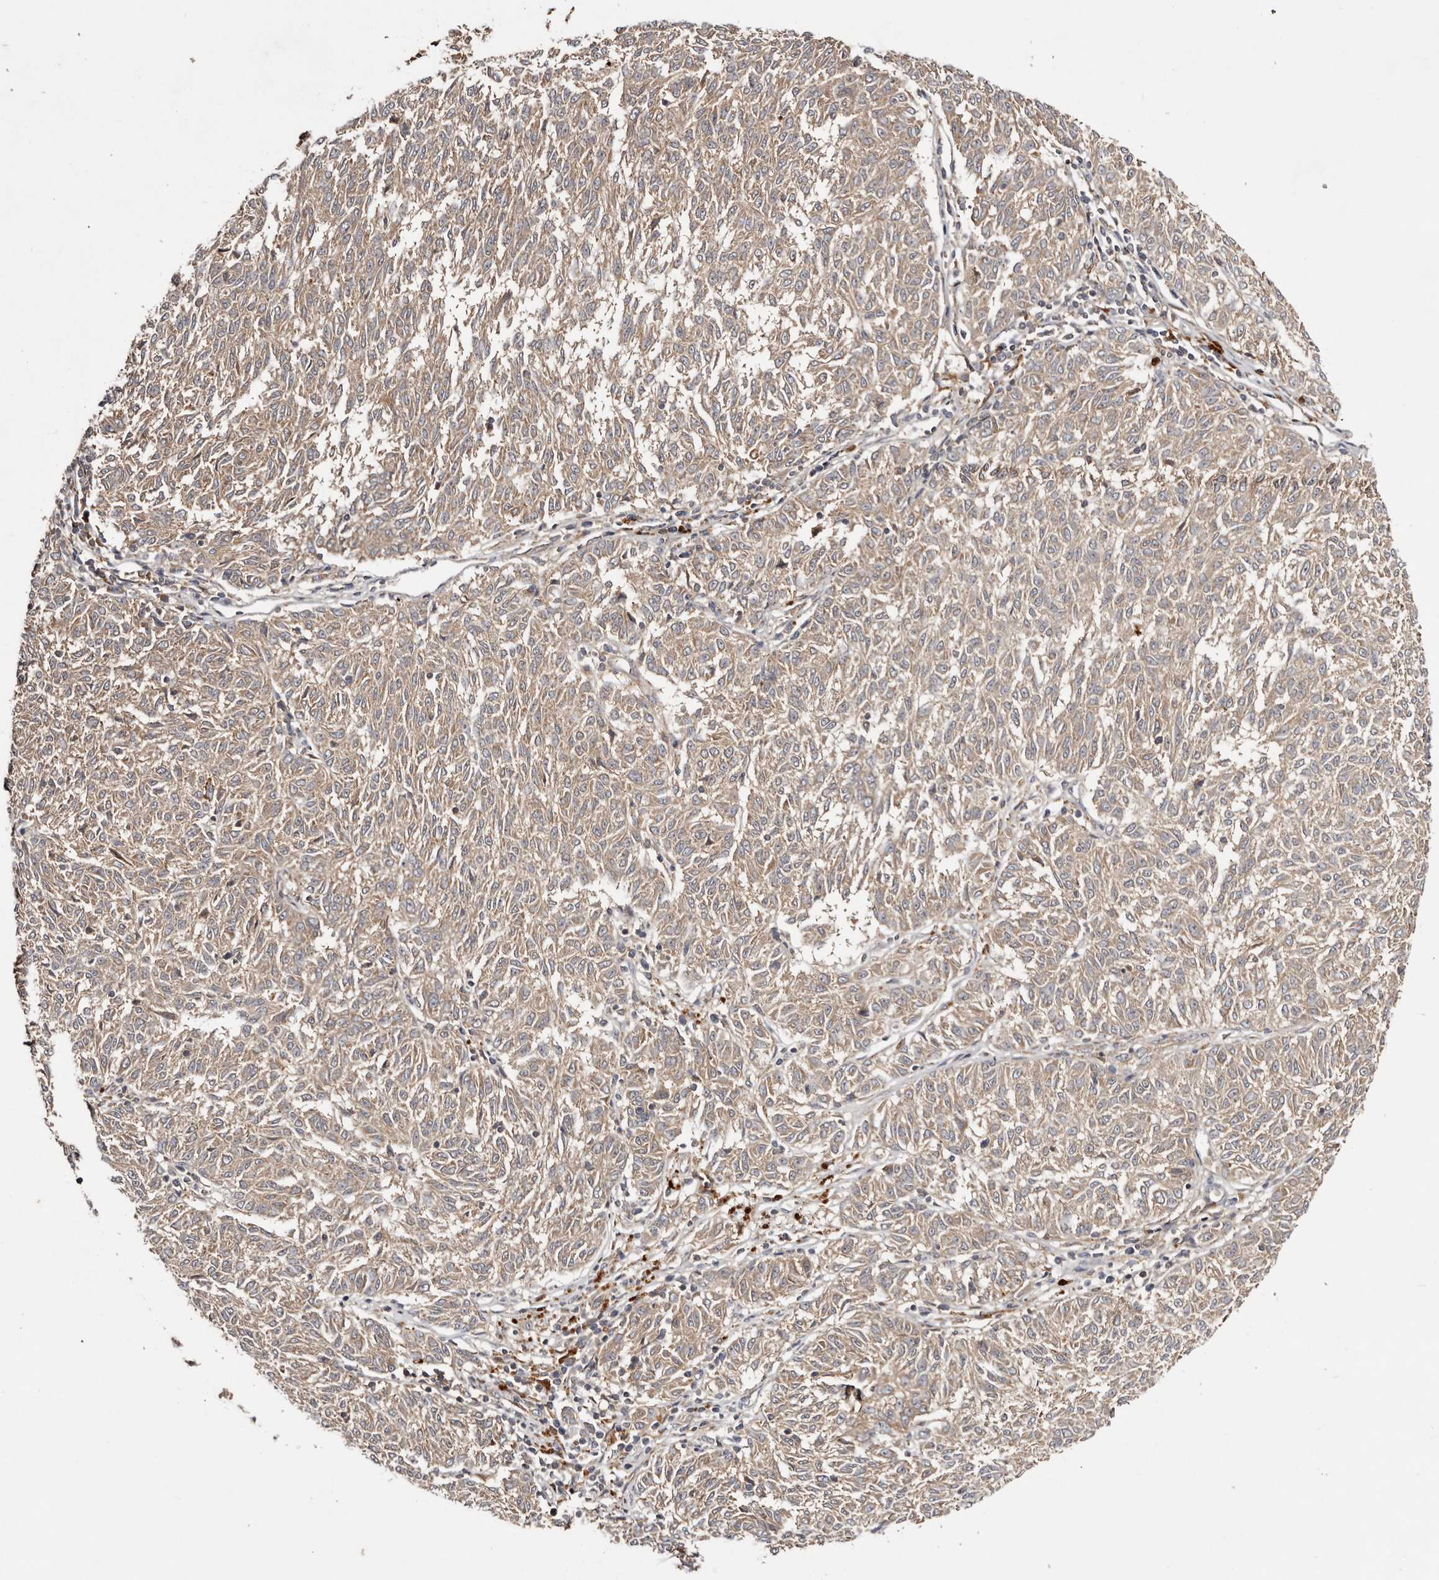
{"staining": {"intensity": "weak", "quantity": ">75%", "location": "cytoplasmic/membranous"}, "tissue": "melanoma", "cell_type": "Tumor cells", "image_type": "cancer", "snomed": [{"axis": "morphology", "description": "Malignant melanoma, NOS"}, {"axis": "topography", "description": "Skin"}], "caption": "This image exhibits immunohistochemistry (IHC) staining of human malignant melanoma, with low weak cytoplasmic/membranous staining in approximately >75% of tumor cells.", "gene": "PKIB", "patient": {"sex": "female", "age": 72}}